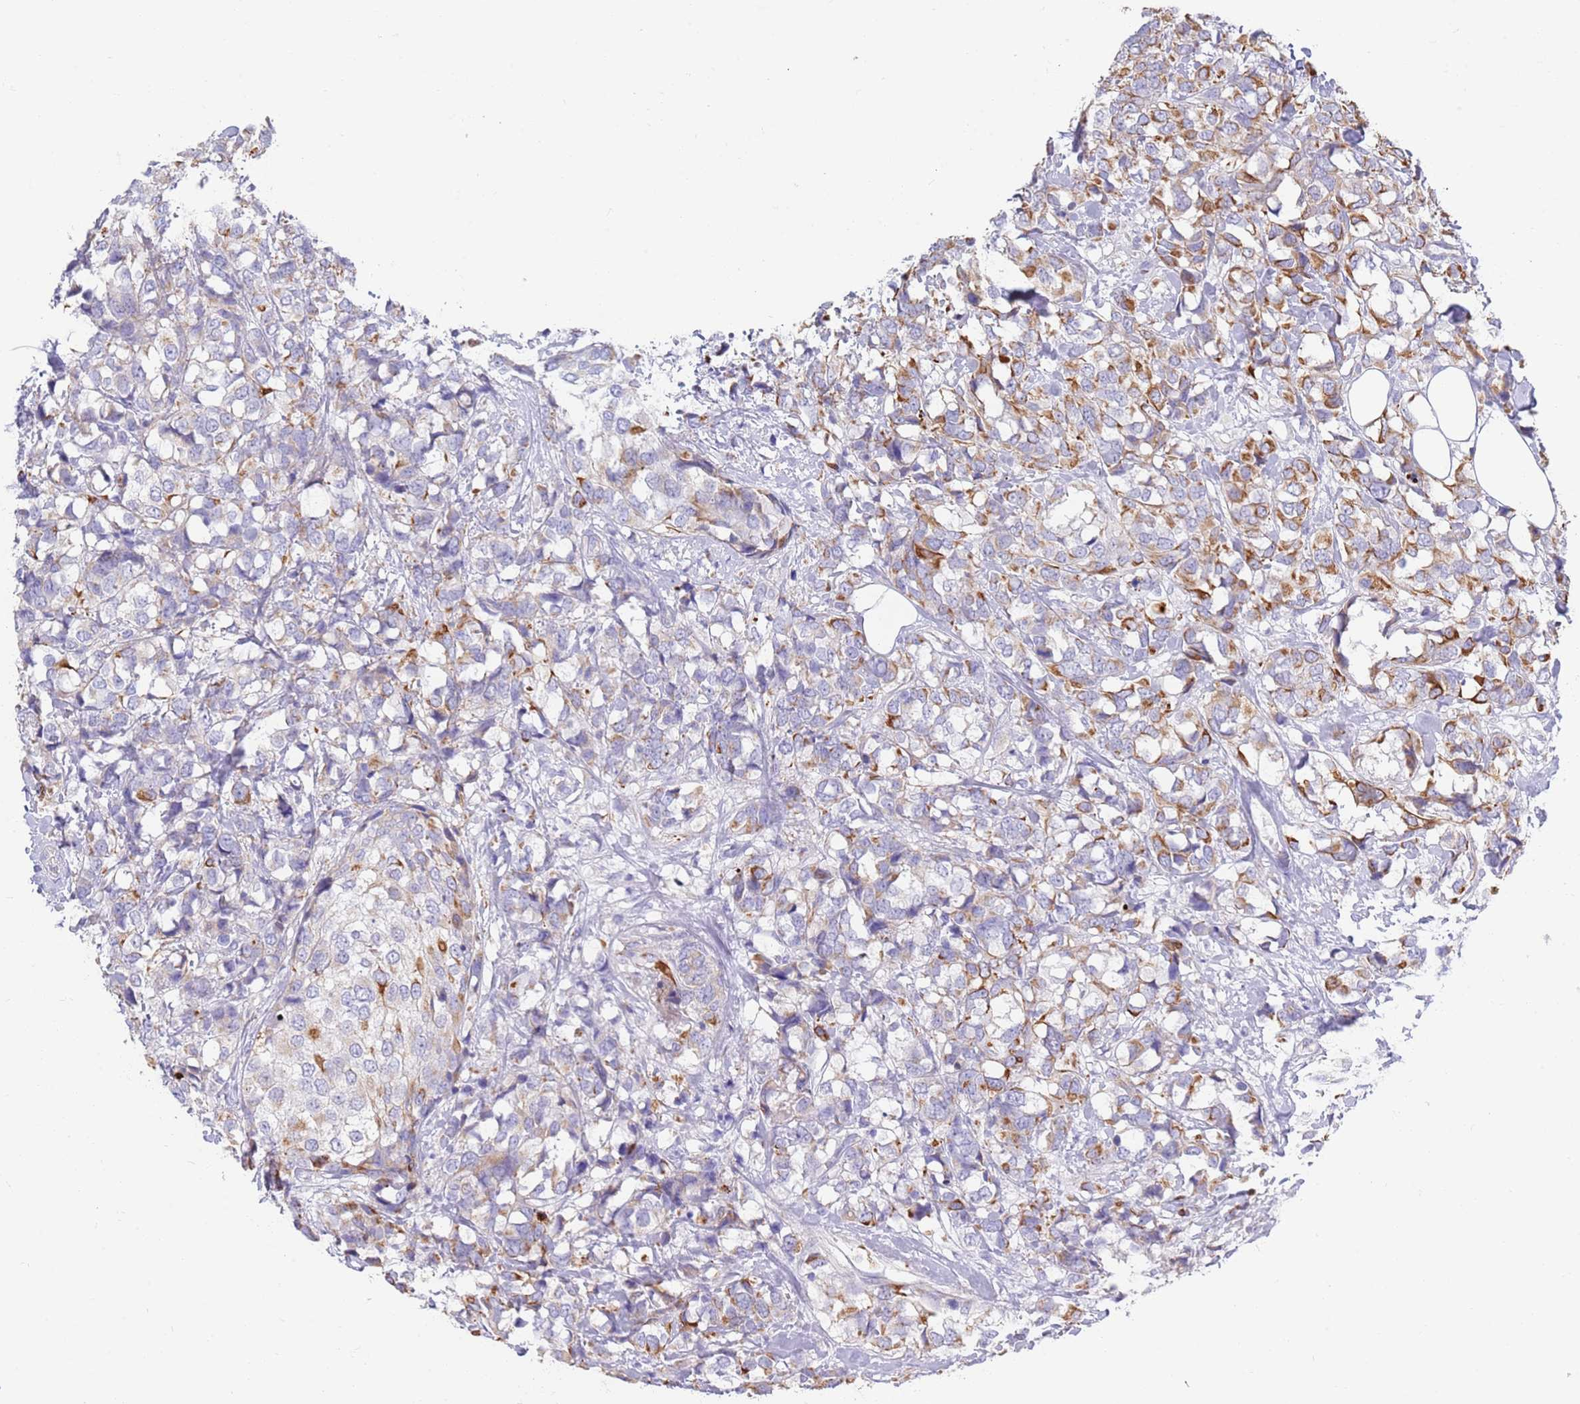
{"staining": {"intensity": "moderate", "quantity": "<25%", "location": "cytoplasmic/membranous"}, "tissue": "breast cancer", "cell_type": "Tumor cells", "image_type": "cancer", "snomed": [{"axis": "morphology", "description": "Lobular carcinoma"}, {"axis": "topography", "description": "Breast"}], "caption": "A micrograph showing moderate cytoplasmic/membranous staining in approximately <25% of tumor cells in breast cancer (lobular carcinoma), as visualized by brown immunohistochemical staining.", "gene": "CCDC149", "patient": {"sex": "female", "age": 59}}